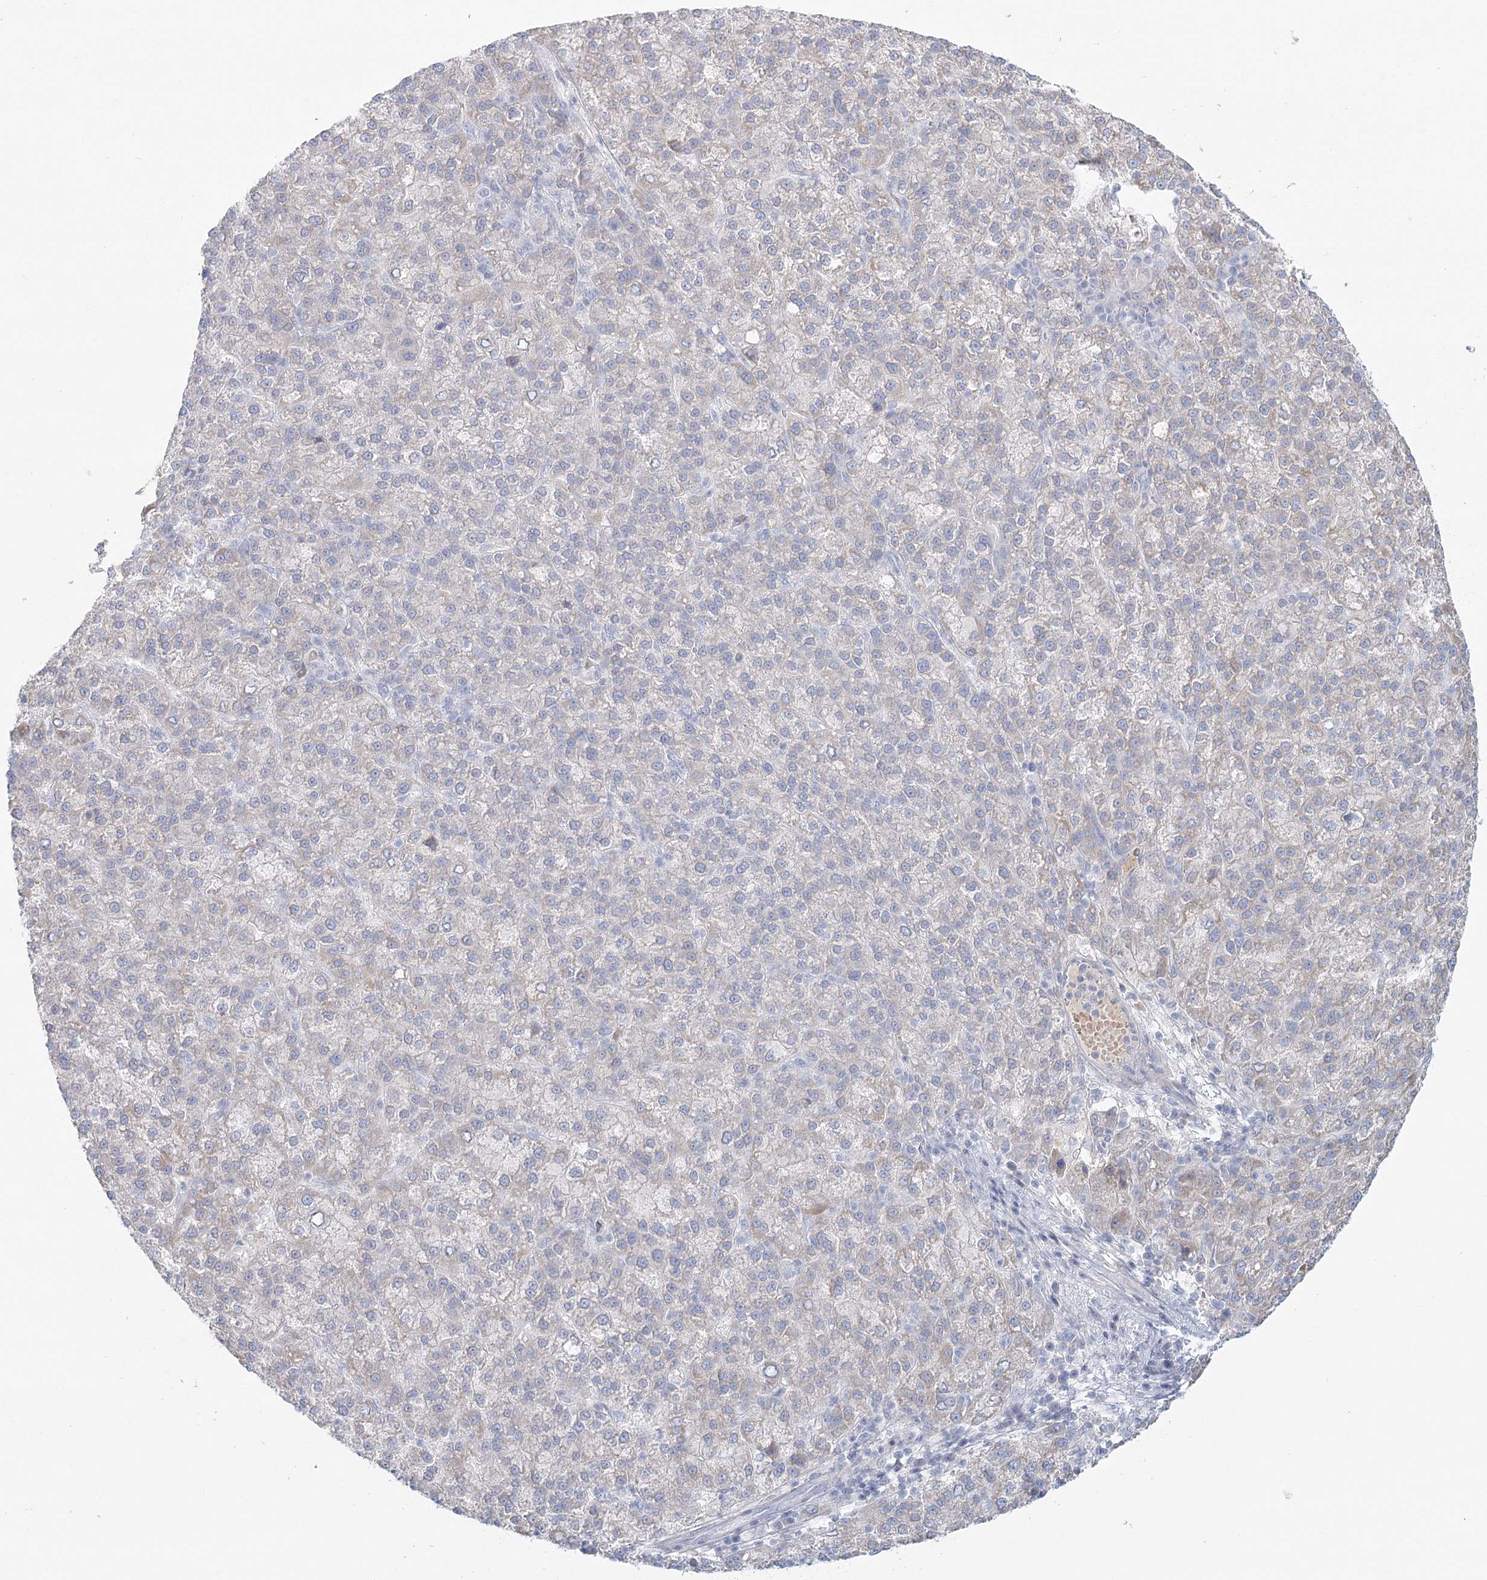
{"staining": {"intensity": "negative", "quantity": "none", "location": "none"}, "tissue": "liver cancer", "cell_type": "Tumor cells", "image_type": "cancer", "snomed": [{"axis": "morphology", "description": "Carcinoma, Hepatocellular, NOS"}, {"axis": "topography", "description": "Liver"}], "caption": "This is a image of immunohistochemistry staining of liver hepatocellular carcinoma, which shows no expression in tumor cells.", "gene": "DMGDH", "patient": {"sex": "female", "age": 58}}